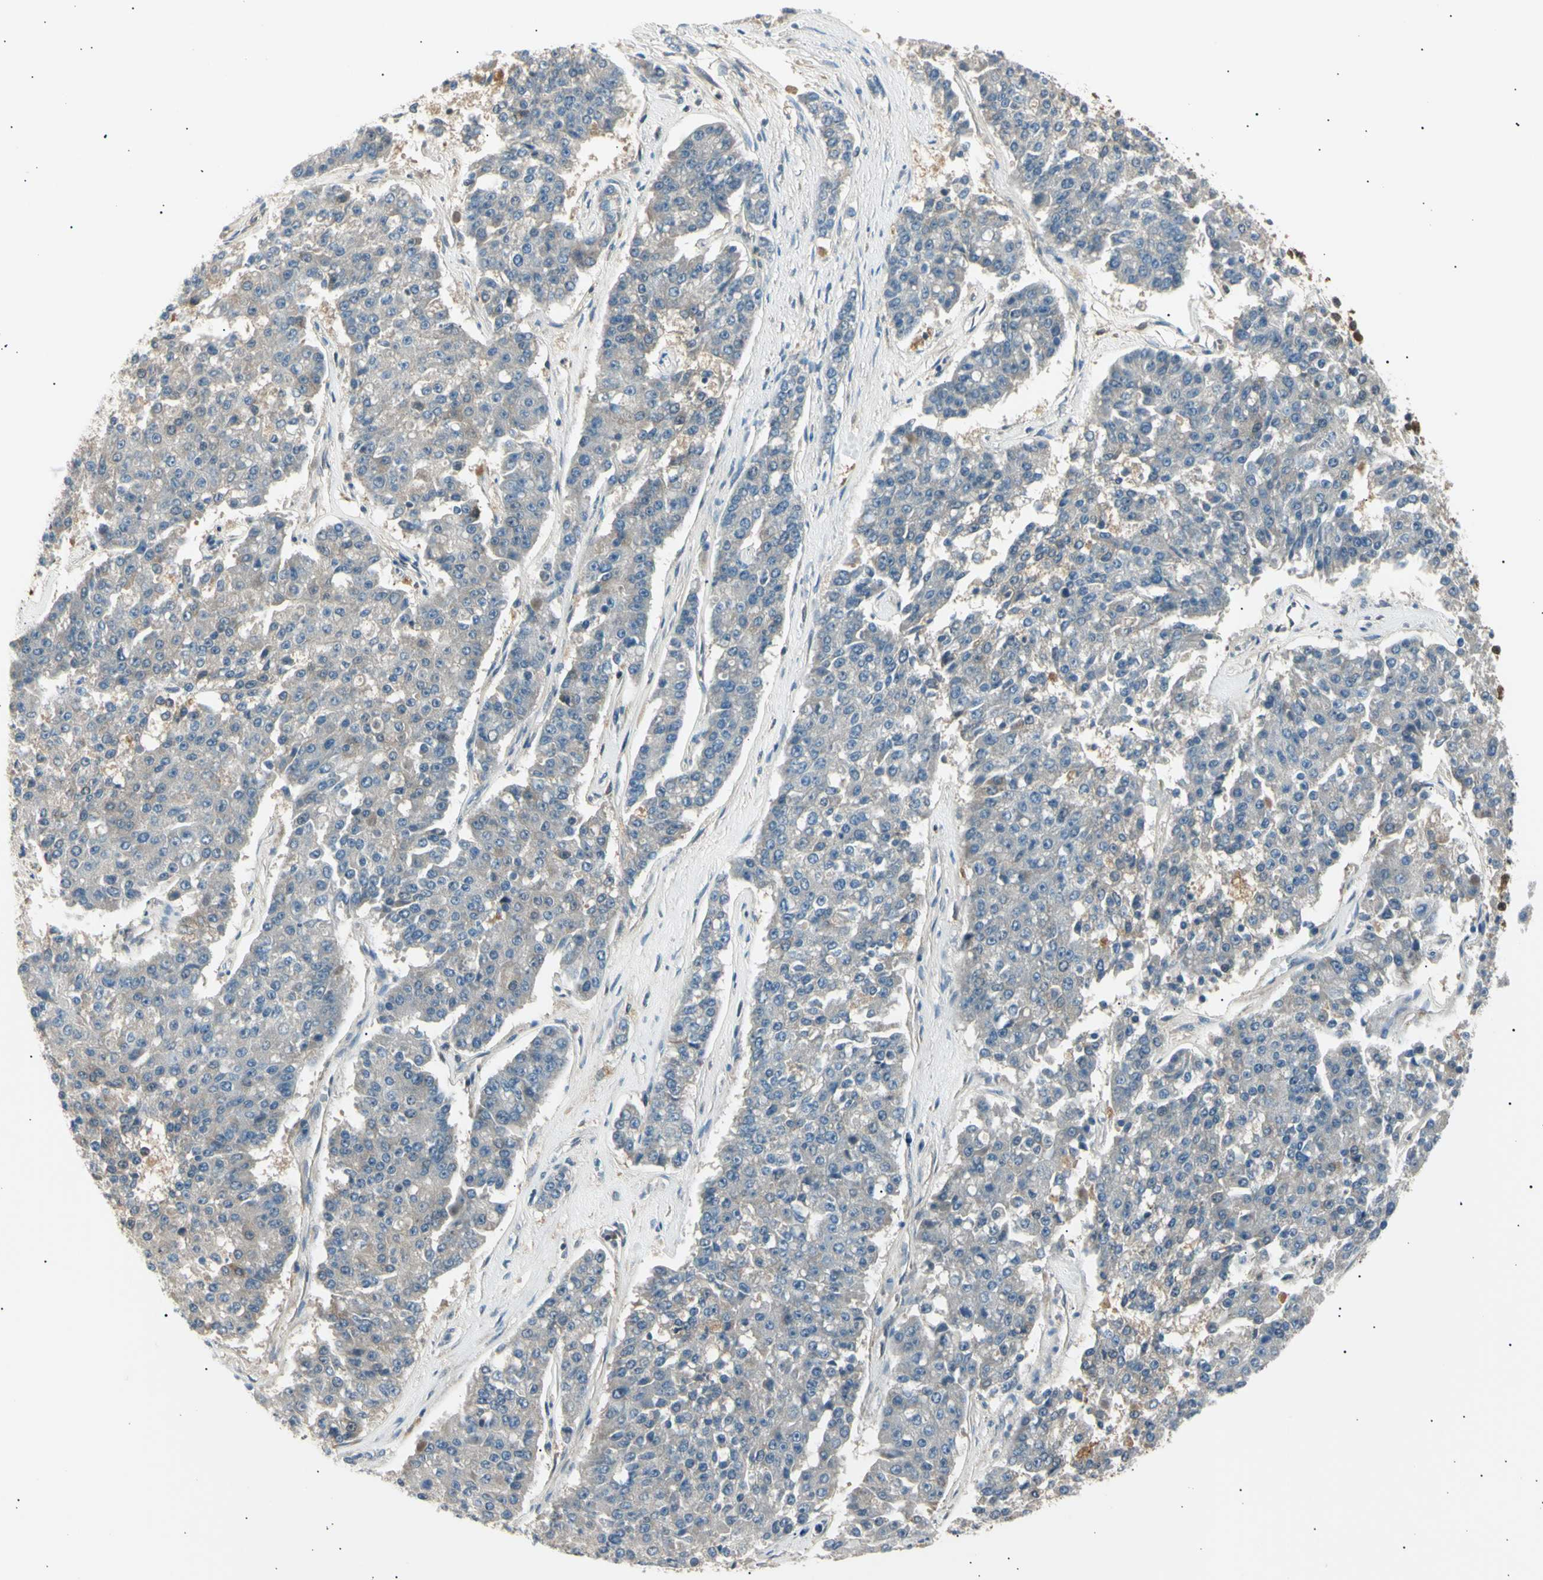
{"staining": {"intensity": "weak", "quantity": "<25%", "location": "cytoplasmic/membranous"}, "tissue": "pancreatic cancer", "cell_type": "Tumor cells", "image_type": "cancer", "snomed": [{"axis": "morphology", "description": "Adenocarcinoma, NOS"}, {"axis": "topography", "description": "Pancreas"}], "caption": "Immunohistochemistry histopathology image of human pancreatic cancer stained for a protein (brown), which exhibits no expression in tumor cells.", "gene": "LHPP", "patient": {"sex": "male", "age": 50}}